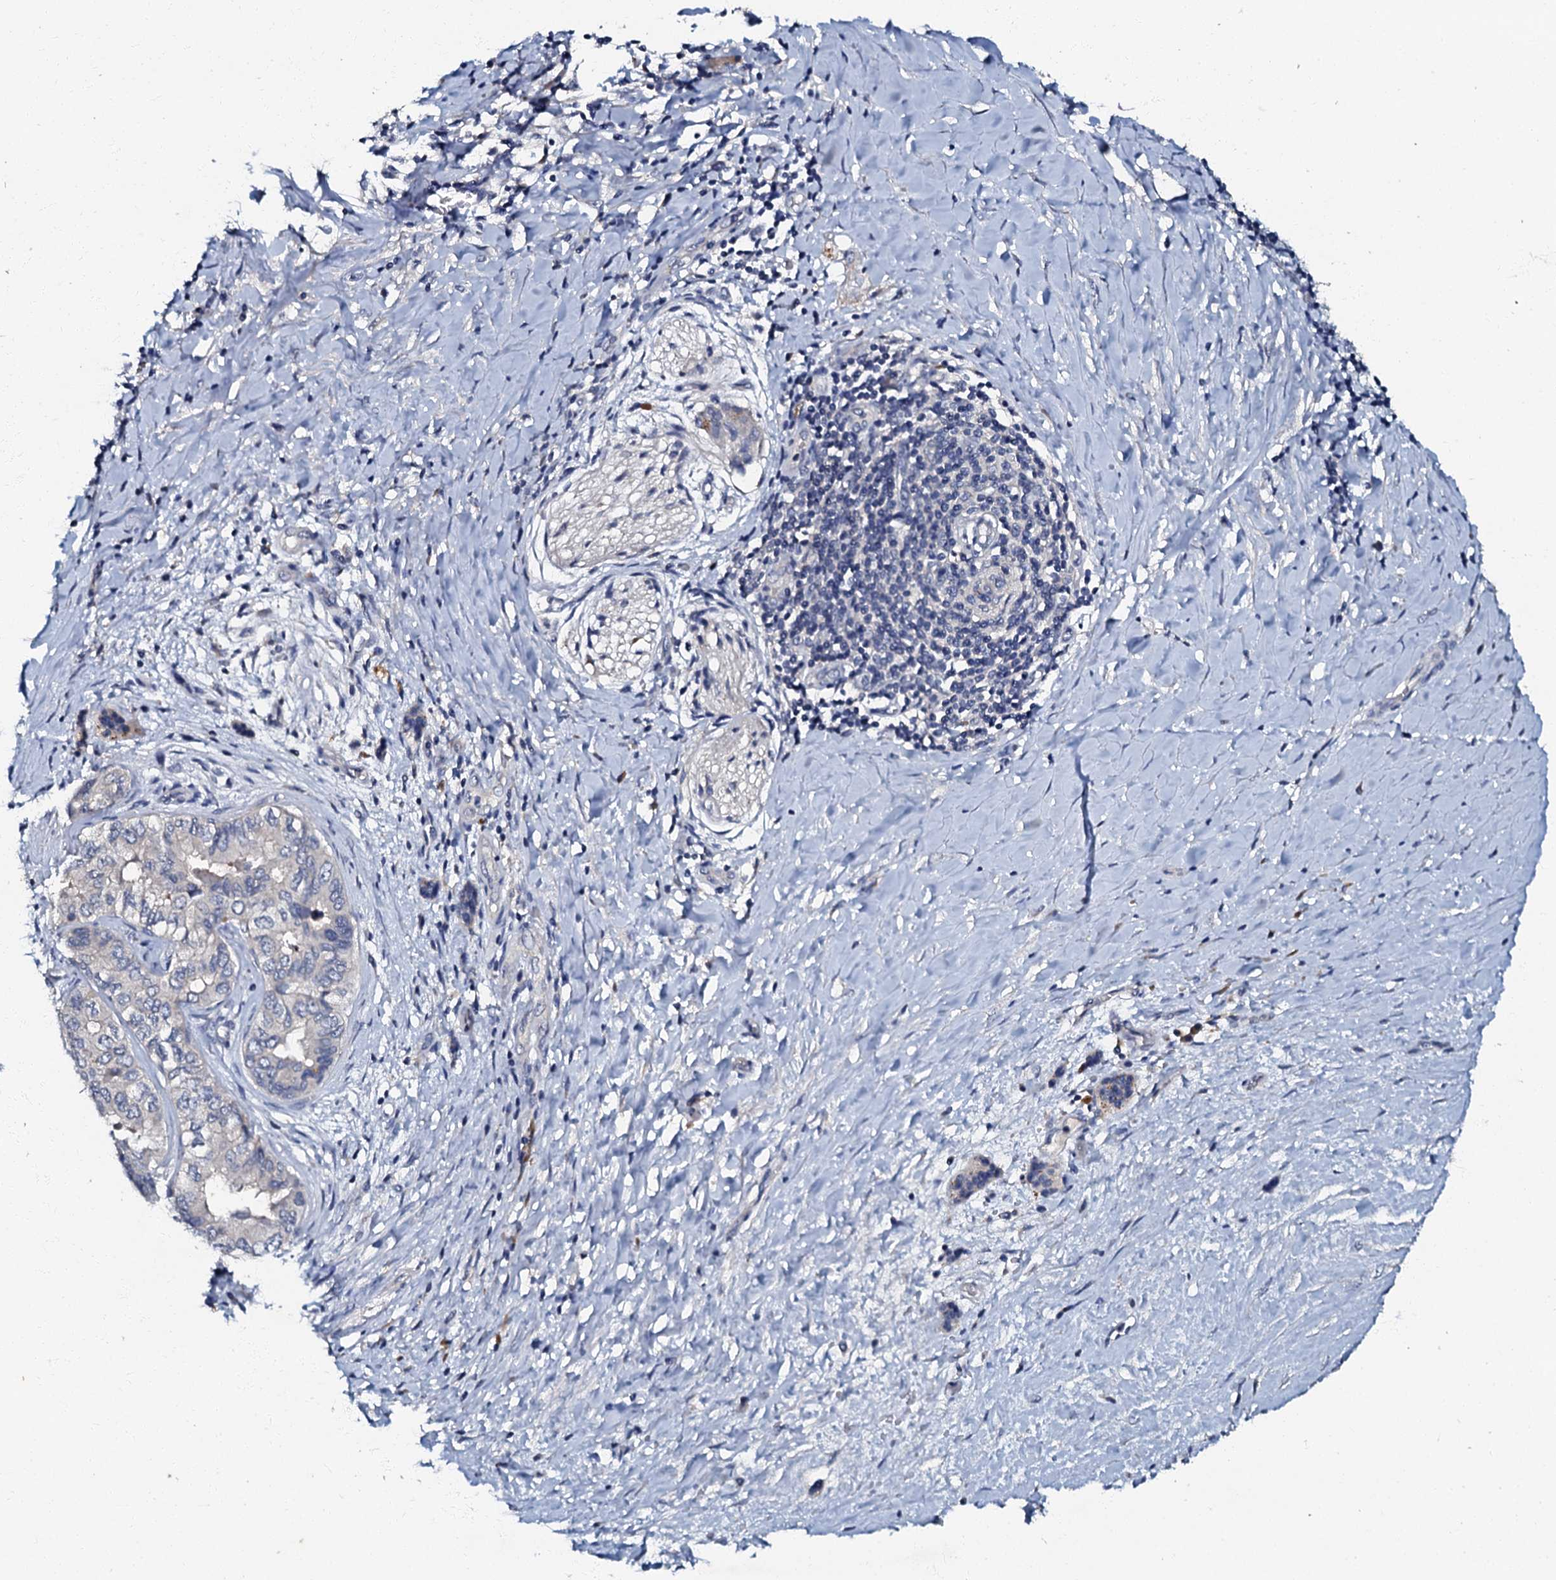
{"staining": {"intensity": "negative", "quantity": "none", "location": "none"}, "tissue": "pancreatic cancer", "cell_type": "Tumor cells", "image_type": "cancer", "snomed": [{"axis": "morphology", "description": "Adenocarcinoma, NOS"}, {"axis": "topography", "description": "Pancreas"}], "caption": "Immunohistochemical staining of pancreatic adenocarcinoma displays no significant expression in tumor cells.", "gene": "OLAH", "patient": {"sex": "male", "age": 51}}